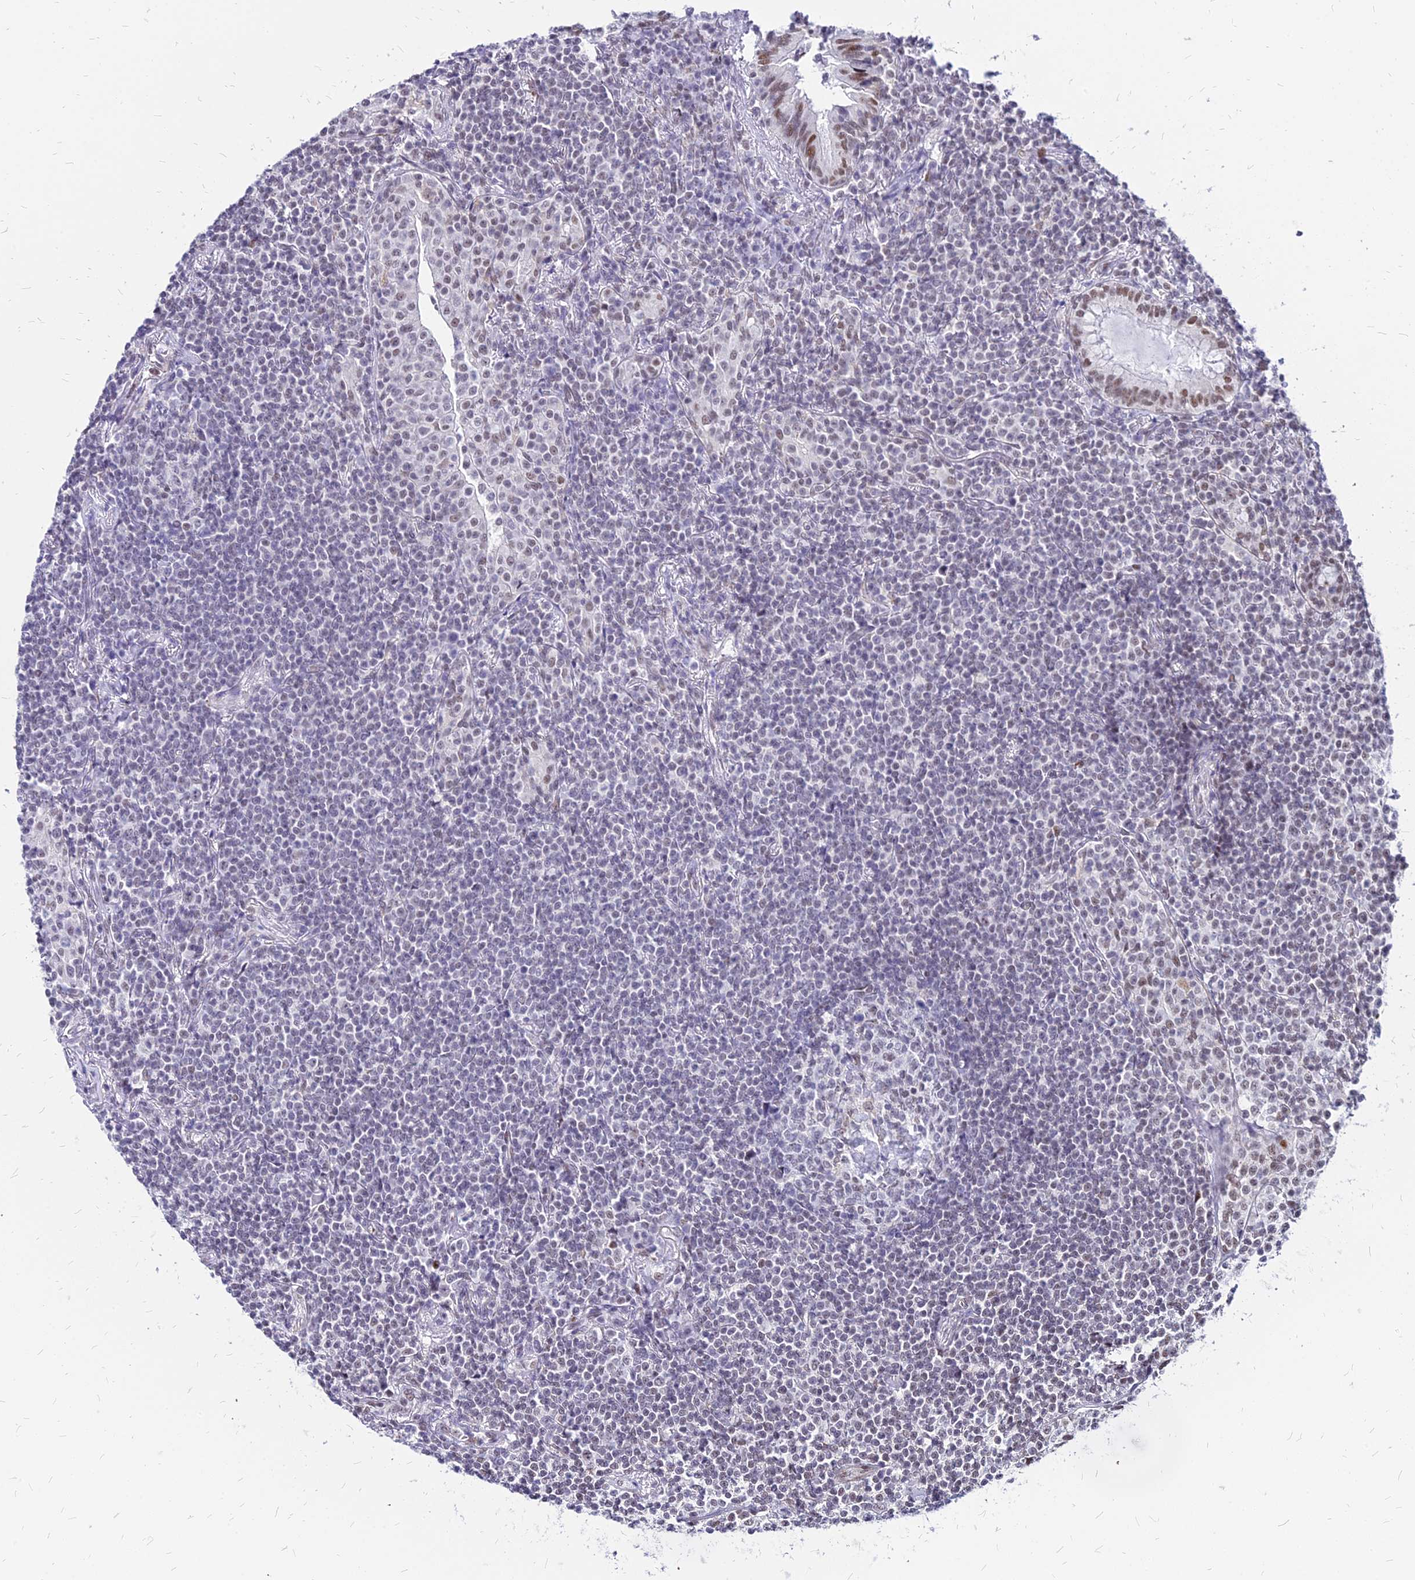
{"staining": {"intensity": "negative", "quantity": "none", "location": "none"}, "tissue": "lymphoma", "cell_type": "Tumor cells", "image_type": "cancer", "snomed": [{"axis": "morphology", "description": "Malignant lymphoma, non-Hodgkin's type, Low grade"}, {"axis": "topography", "description": "Lung"}], "caption": "Tumor cells are negative for protein expression in human malignant lymphoma, non-Hodgkin's type (low-grade). Brightfield microscopy of immunohistochemistry (IHC) stained with DAB (3,3'-diaminobenzidine) (brown) and hematoxylin (blue), captured at high magnification.", "gene": "FDX2", "patient": {"sex": "female", "age": 71}}